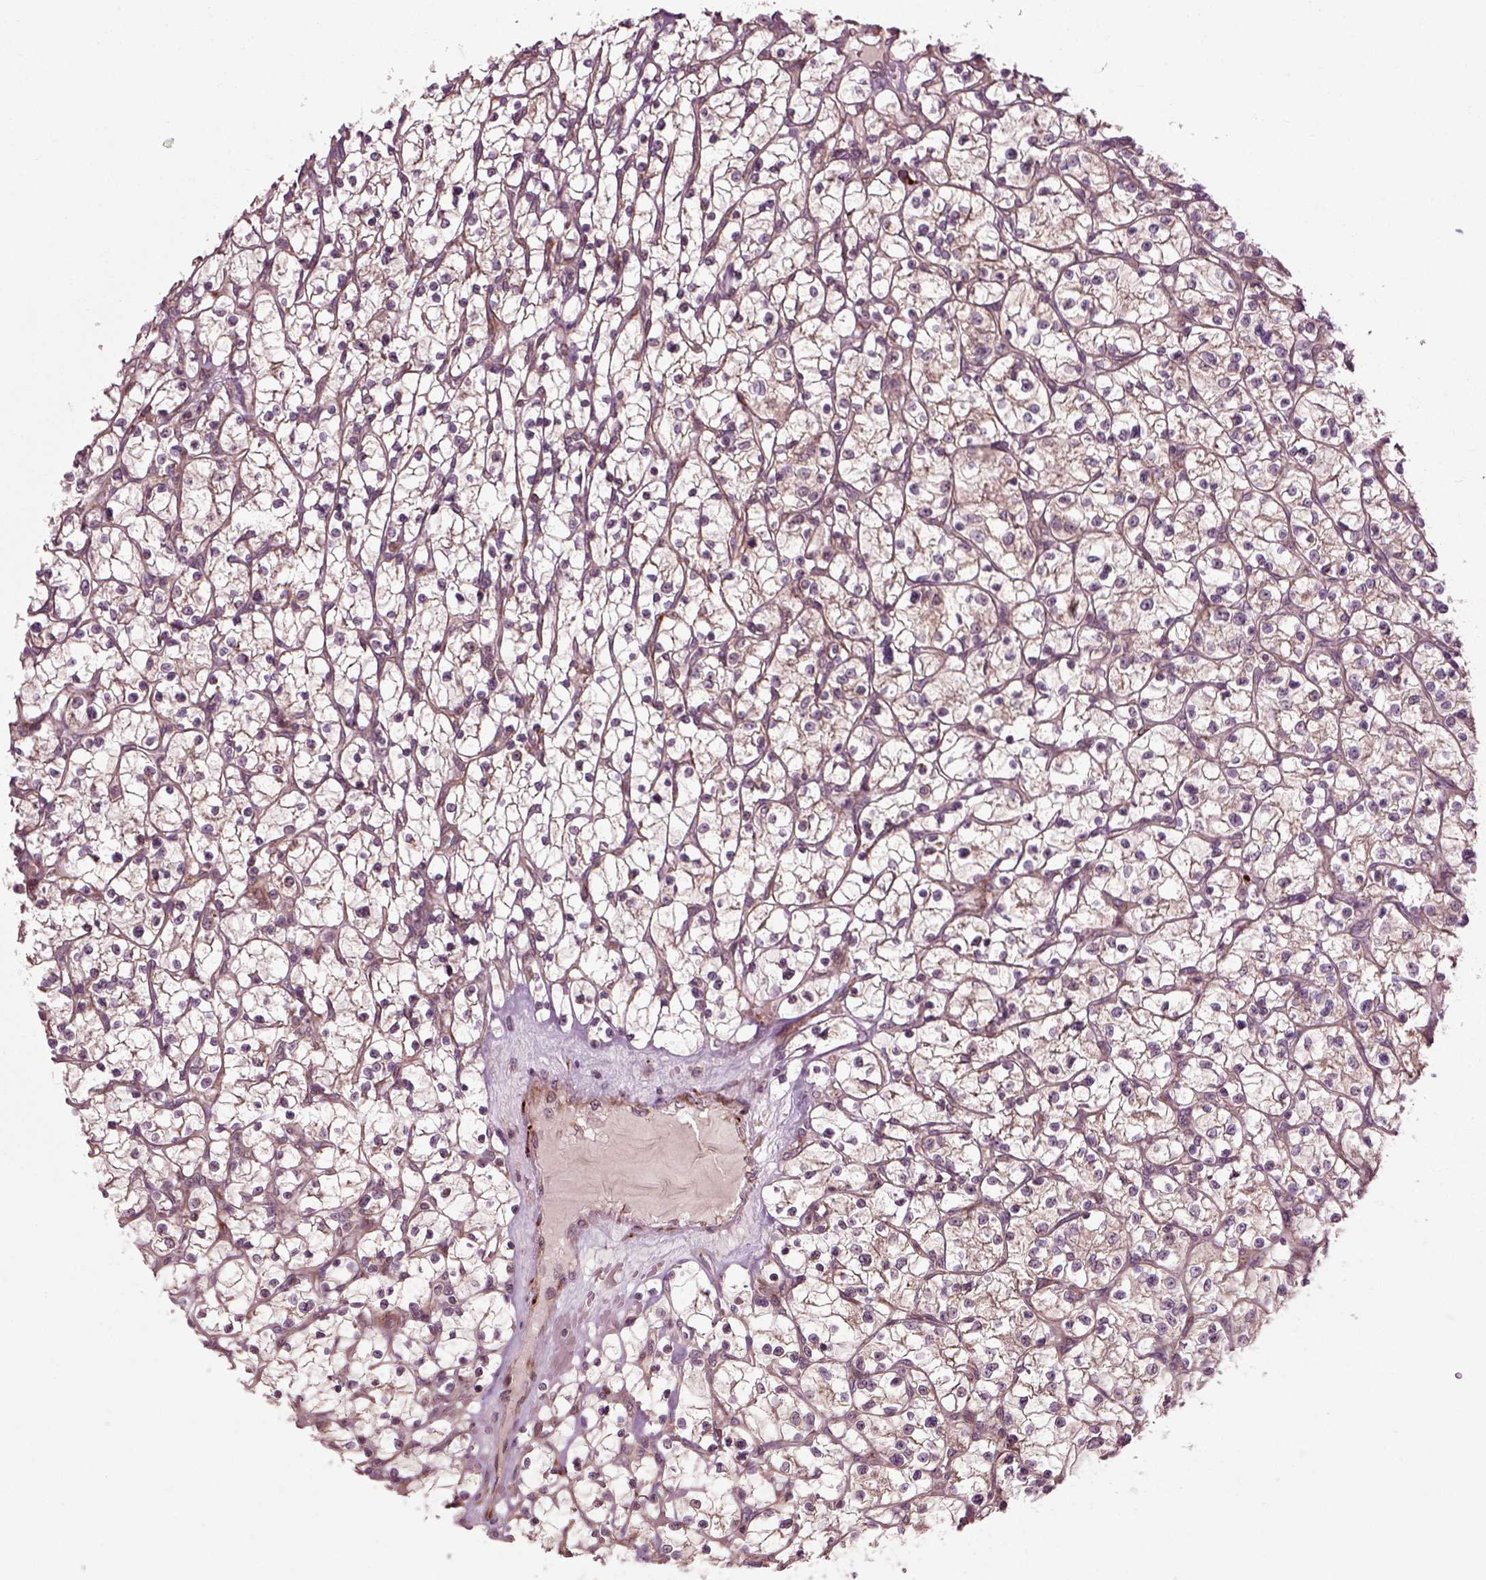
{"staining": {"intensity": "weak", "quantity": ">75%", "location": "cytoplasmic/membranous"}, "tissue": "renal cancer", "cell_type": "Tumor cells", "image_type": "cancer", "snomed": [{"axis": "morphology", "description": "Adenocarcinoma, NOS"}, {"axis": "topography", "description": "Kidney"}], "caption": "Protein expression analysis of adenocarcinoma (renal) shows weak cytoplasmic/membranous positivity in approximately >75% of tumor cells. Using DAB (3,3'-diaminobenzidine) (brown) and hematoxylin (blue) stains, captured at high magnification using brightfield microscopy.", "gene": "PLCD3", "patient": {"sex": "female", "age": 64}}